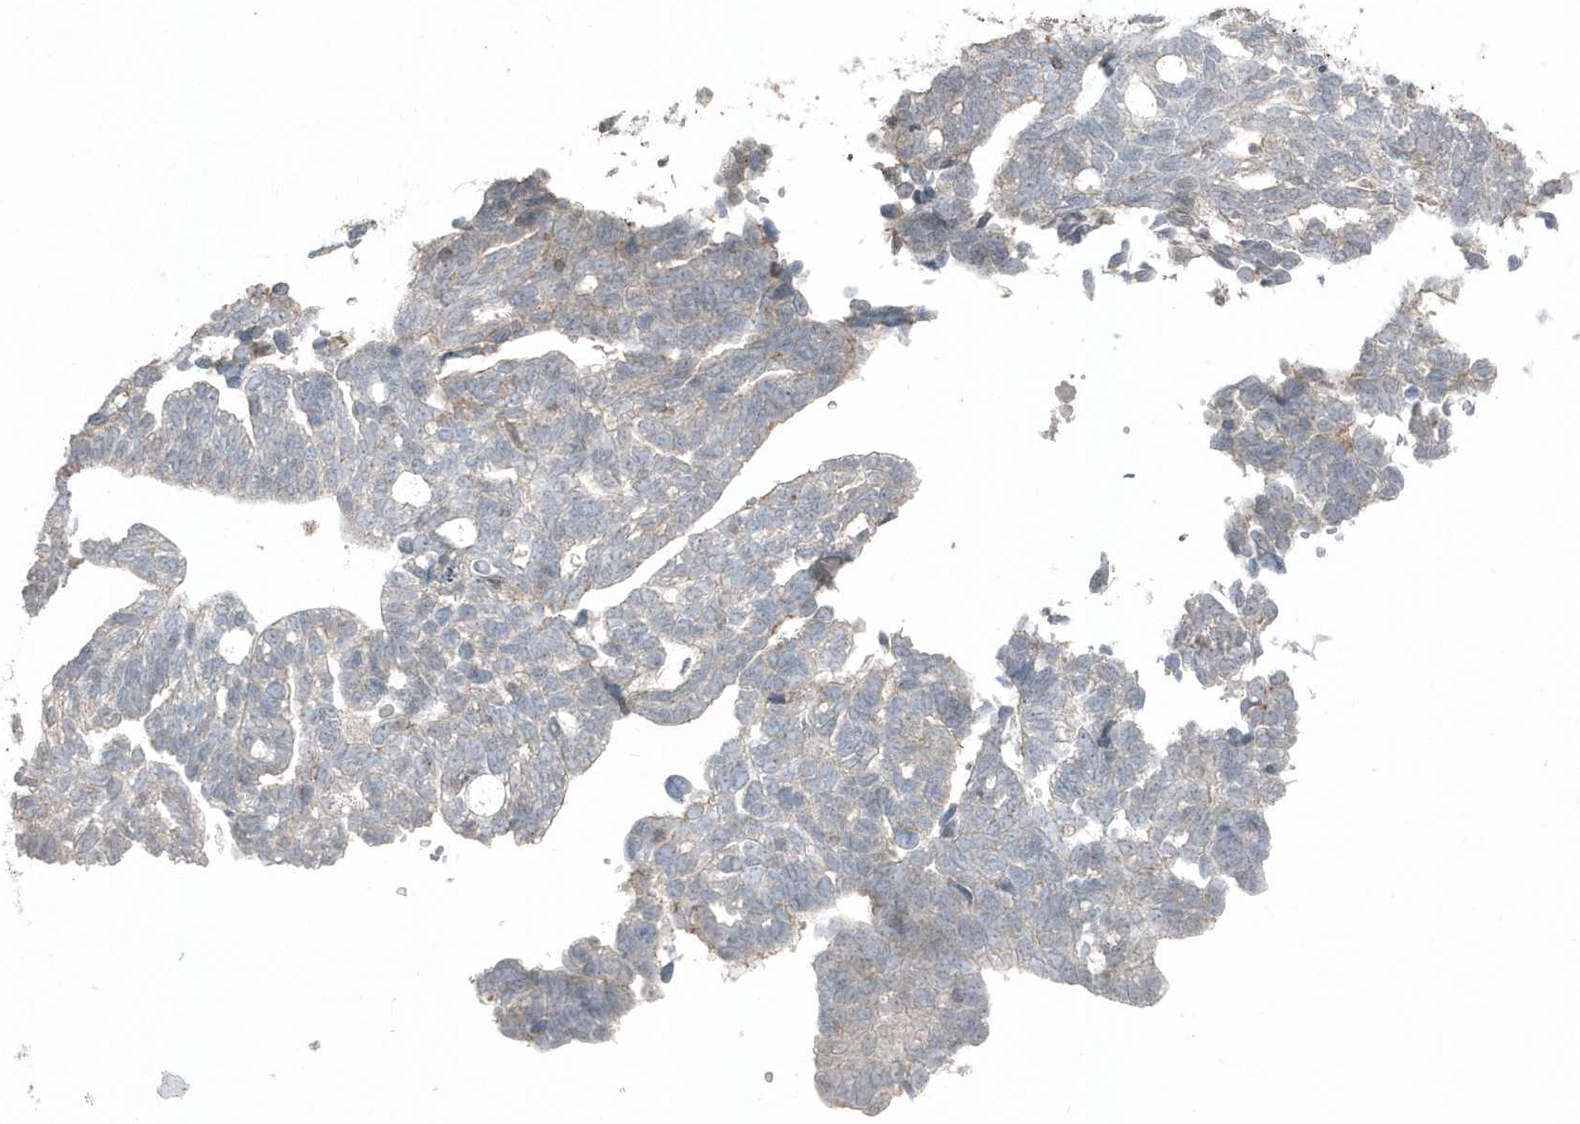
{"staining": {"intensity": "negative", "quantity": "none", "location": "none"}, "tissue": "ovarian cancer", "cell_type": "Tumor cells", "image_type": "cancer", "snomed": [{"axis": "morphology", "description": "Cystadenocarcinoma, serous, NOS"}, {"axis": "topography", "description": "Ovary"}], "caption": "Protein analysis of serous cystadenocarcinoma (ovarian) exhibits no significant expression in tumor cells.", "gene": "ACTC1", "patient": {"sex": "female", "age": 79}}